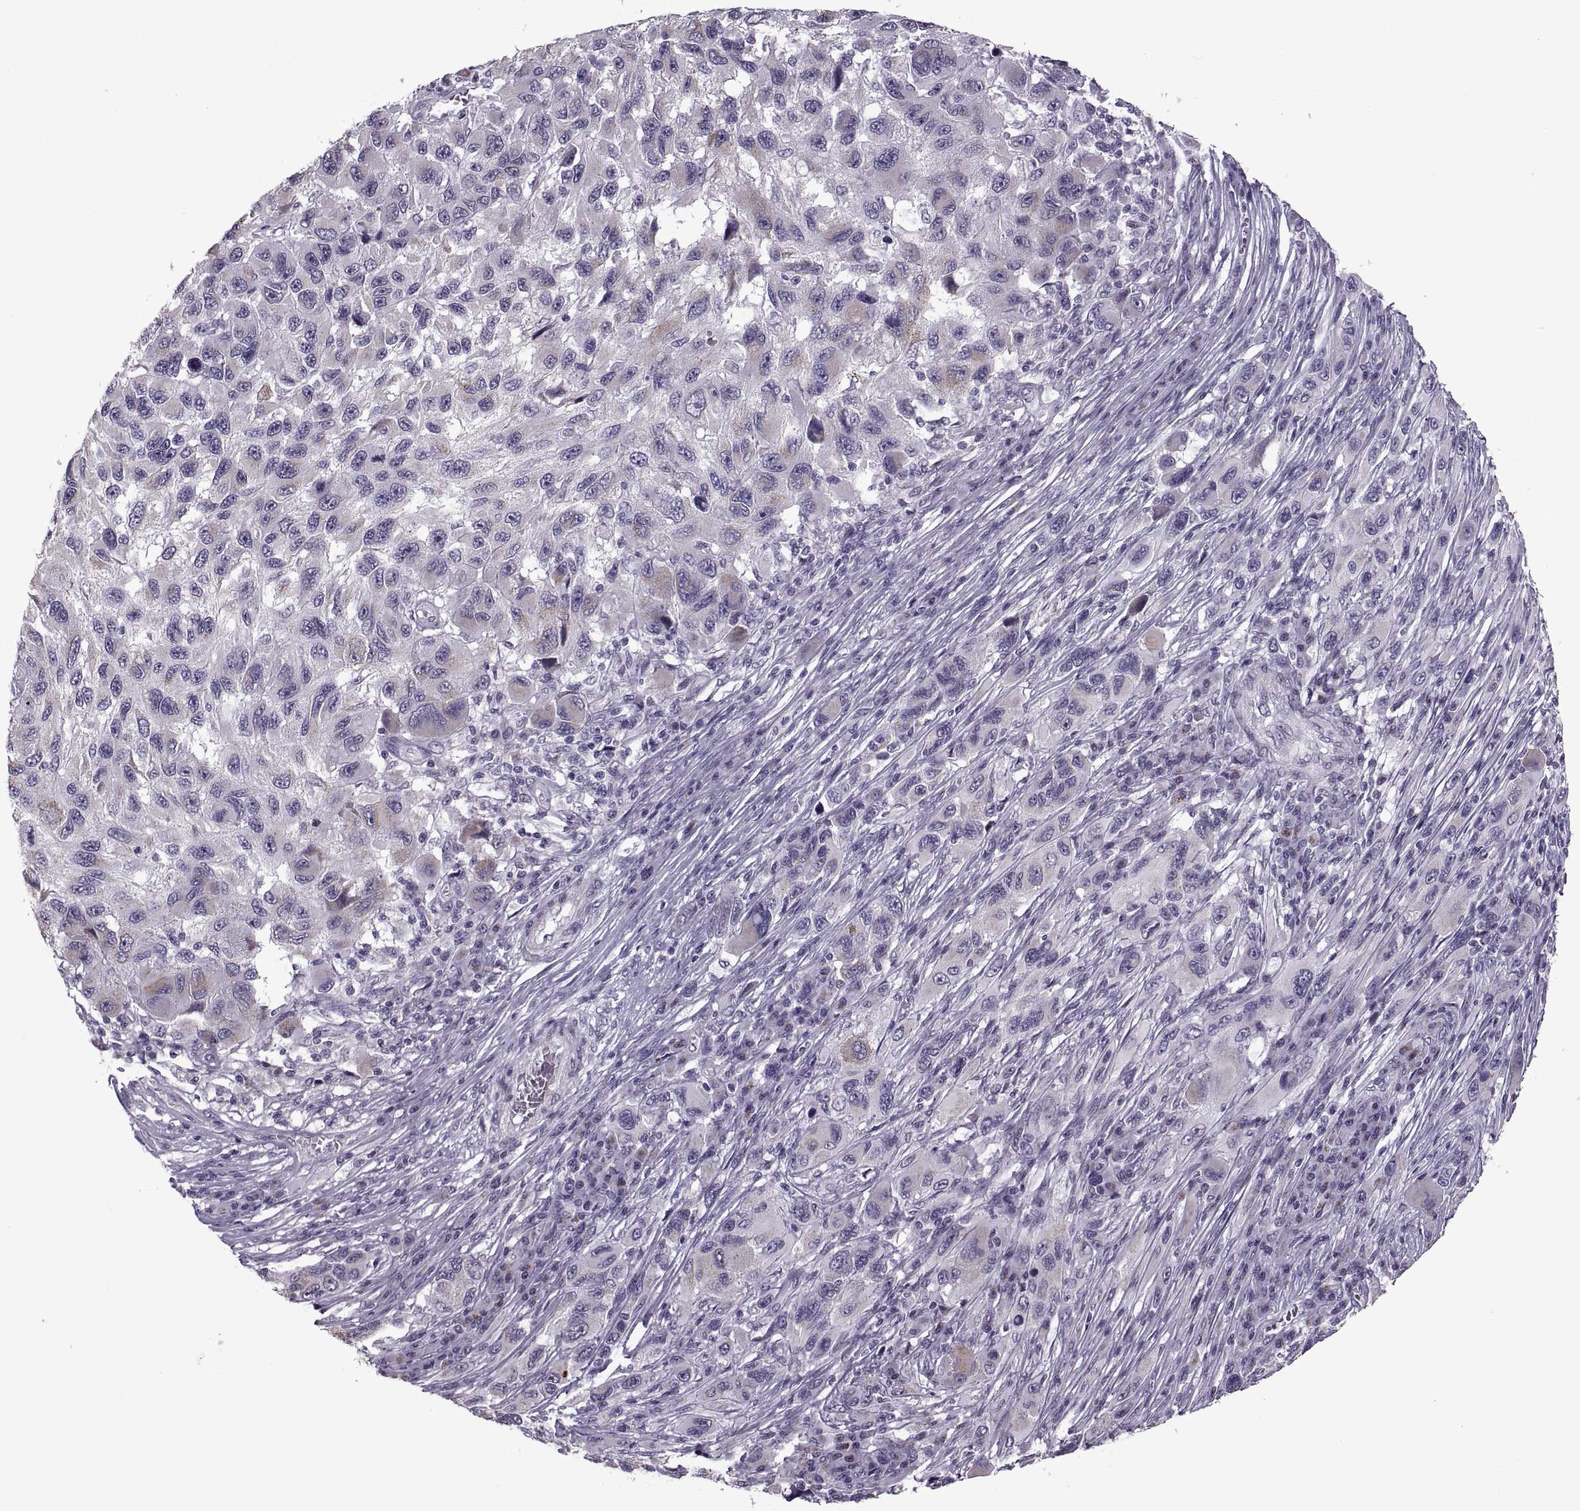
{"staining": {"intensity": "weak", "quantity": "<25%", "location": "cytoplasmic/membranous"}, "tissue": "melanoma", "cell_type": "Tumor cells", "image_type": "cancer", "snomed": [{"axis": "morphology", "description": "Malignant melanoma, NOS"}, {"axis": "topography", "description": "Skin"}], "caption": "Malignant melanoma stained for a protein using IHC shows no staining tumor cells.", "gene": "PRSS37", "patient": {"sex": "male", "age": 53}}